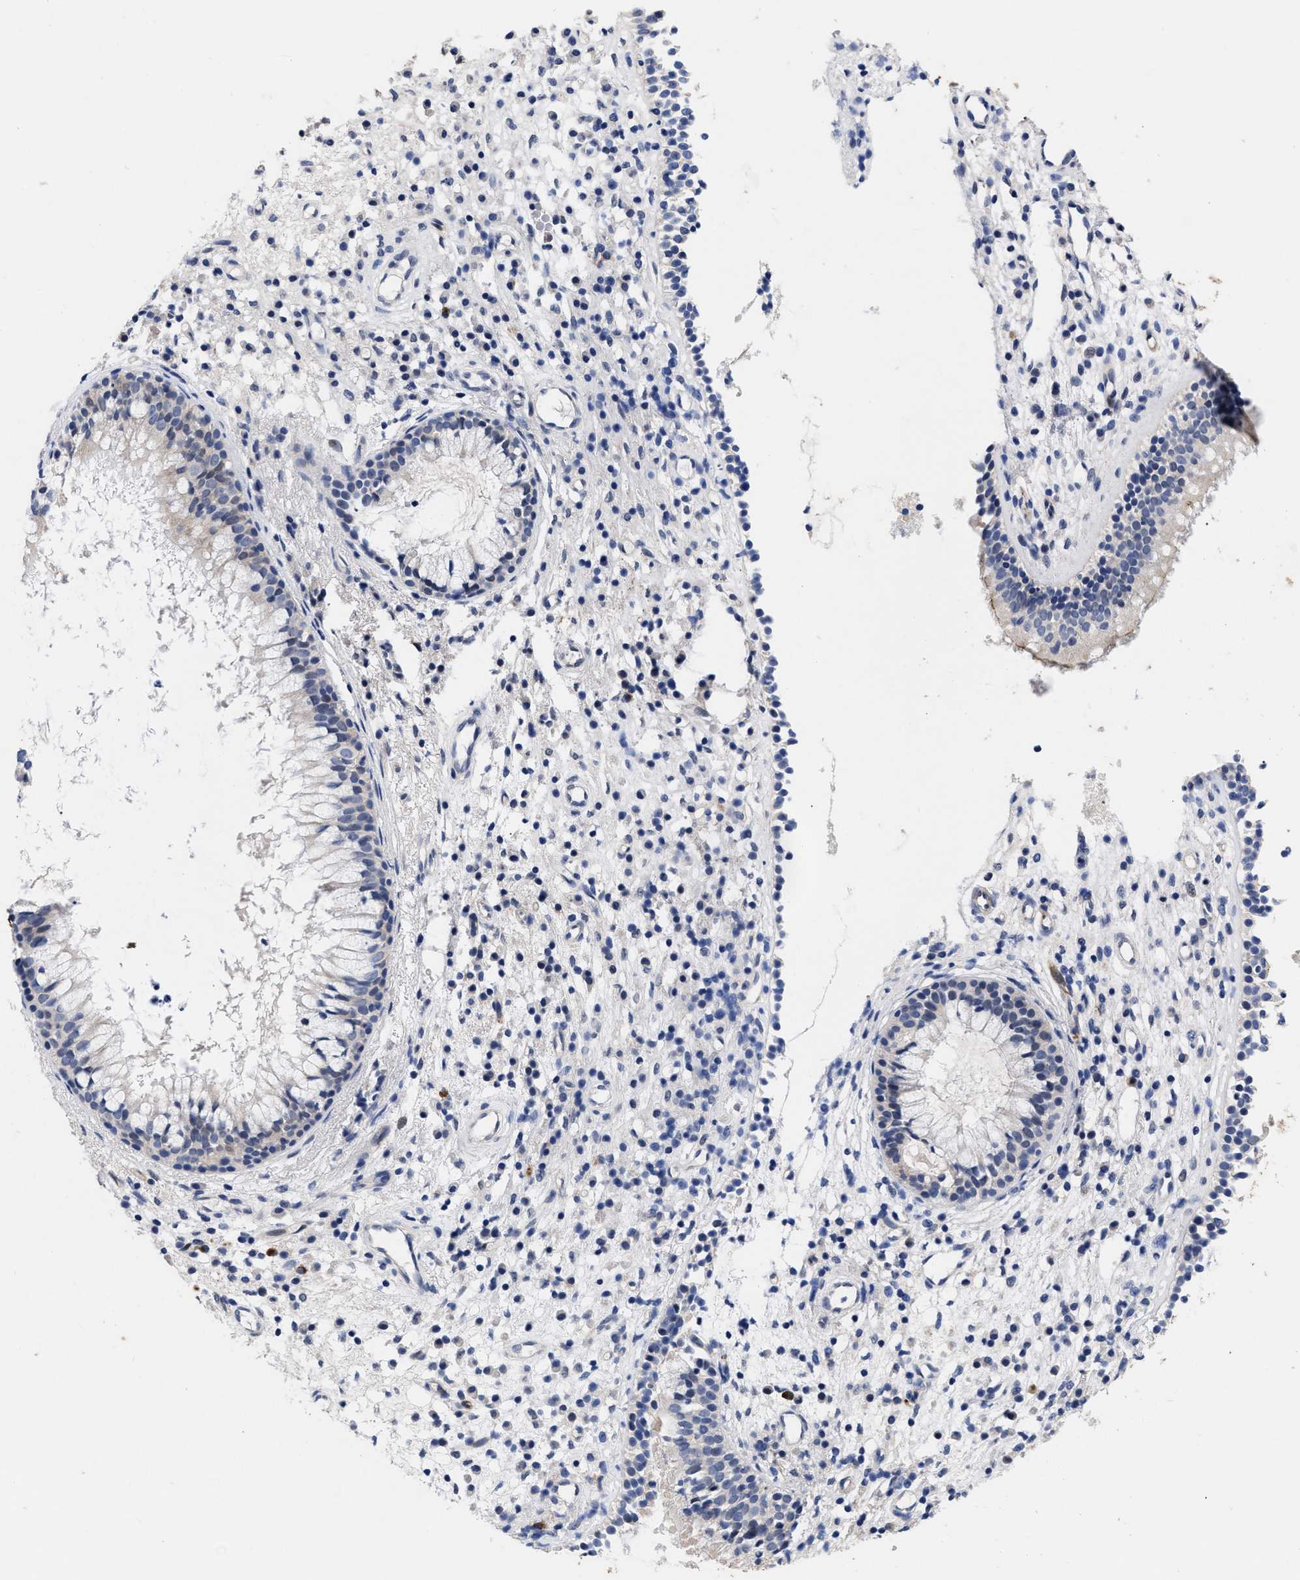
{"staining": {"intensity": "negative", "quantity": "none", "location": "none"}, "tissue": "nasopharynx", "cell_type": "Respiratory epithelial cells", "image_type": "normal", "snomed": [{"axis": "morphology", "description": "Normal tissue, NOS"}, {"axis": "topography", "description": "Nasopharynx"}], "caption": "An image of human nasopharynx is negative for staining in respiratory epithelial cells. (DAB (3,3'-diaminobenzidine) immunohistochemistry (IHC) visualized using brightfield microscopy, high magnification).", "gene": "CCN5", "patient": {"sex": "male", "age": 21}}